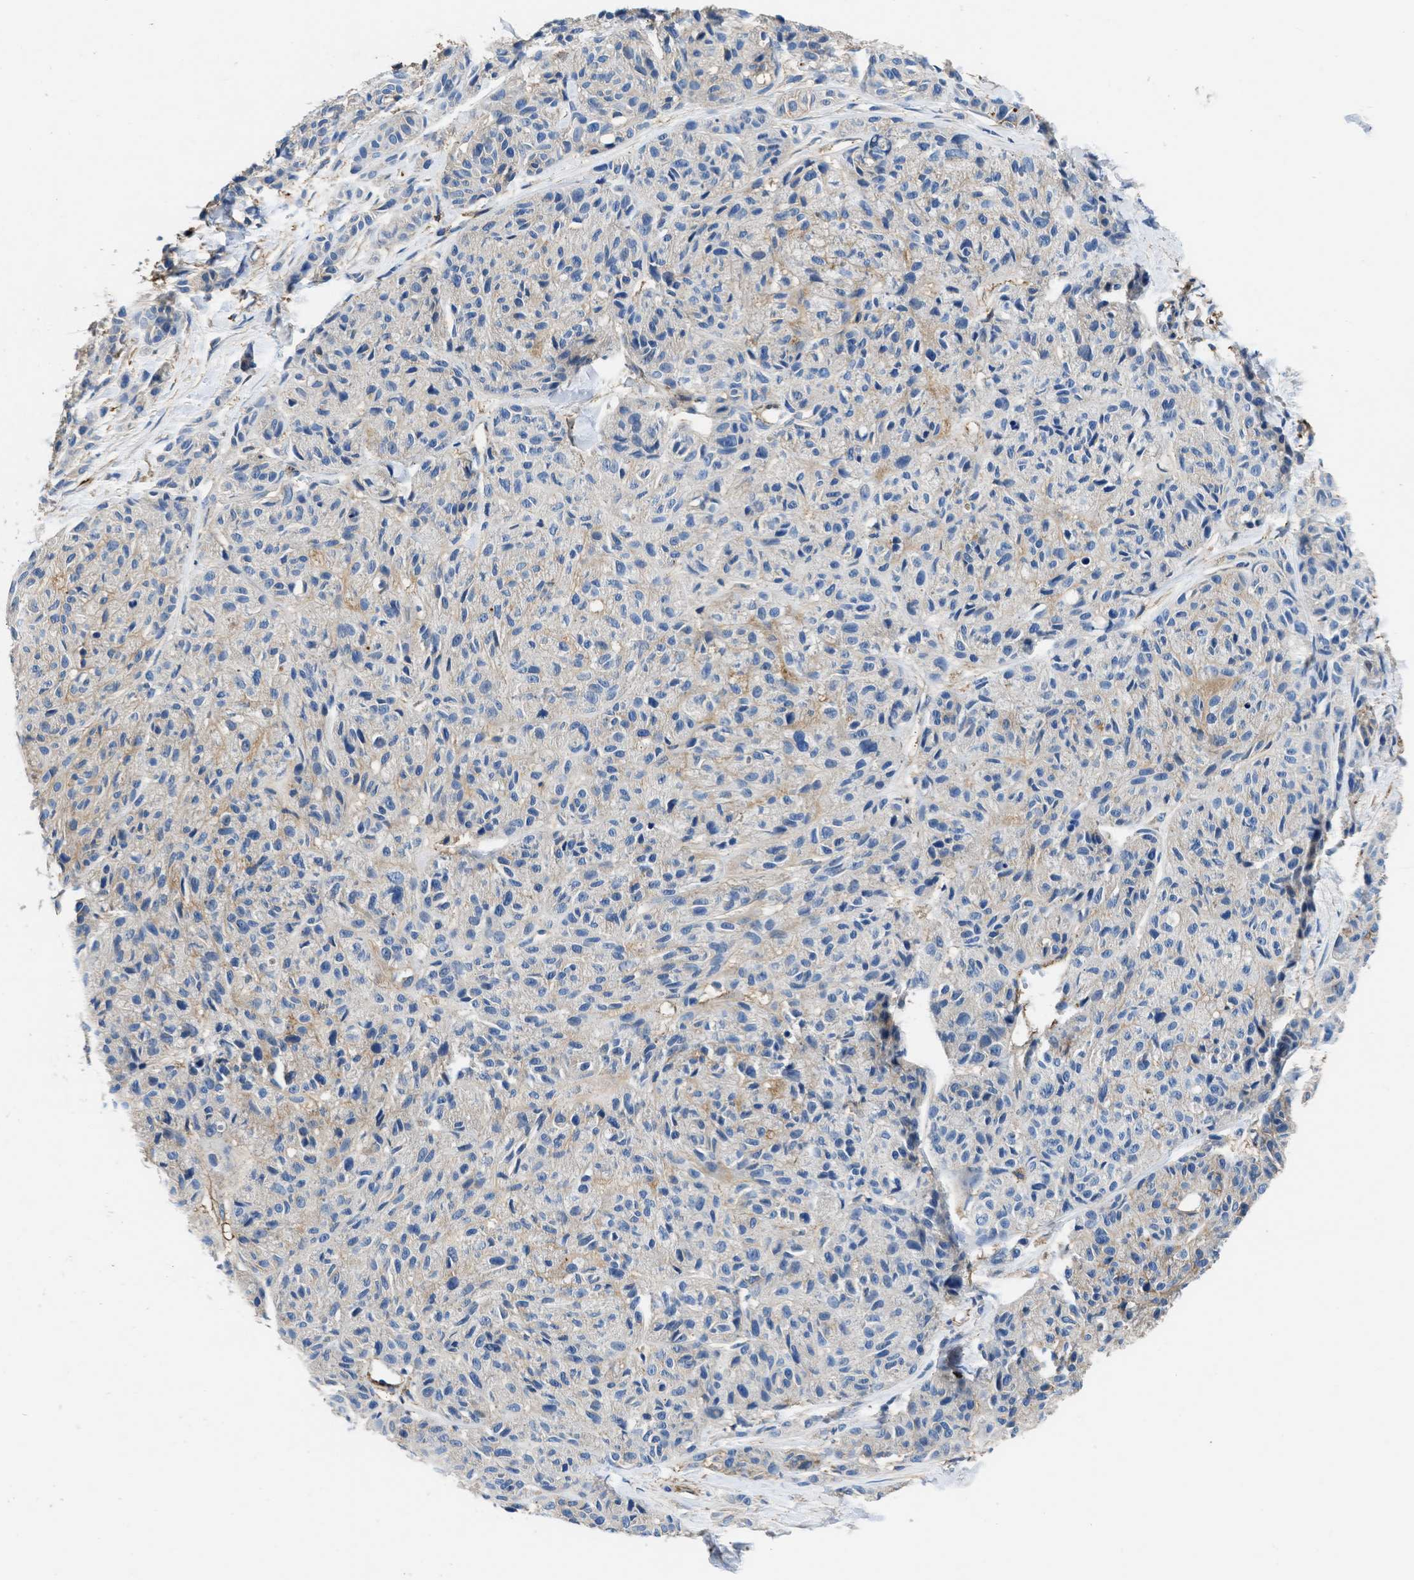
{"staining": {"intensity": "negative", "quantity": "none", "location": "none"}, "tissue": "melanoma", "cell_type": "Tumor cells", "image_type": "cancer", "snomed": [{"axis": "morphology", "description": "Malignant melanoma, NOS"}, {"axis": "topography", "description": "Skin"}], "caption": "The IHC micrograph has no significant staining in tumor cells of malignant melanoma tissue.", "gene": "KCNQ4", "patient": {"sex": "male", "age": 62}}